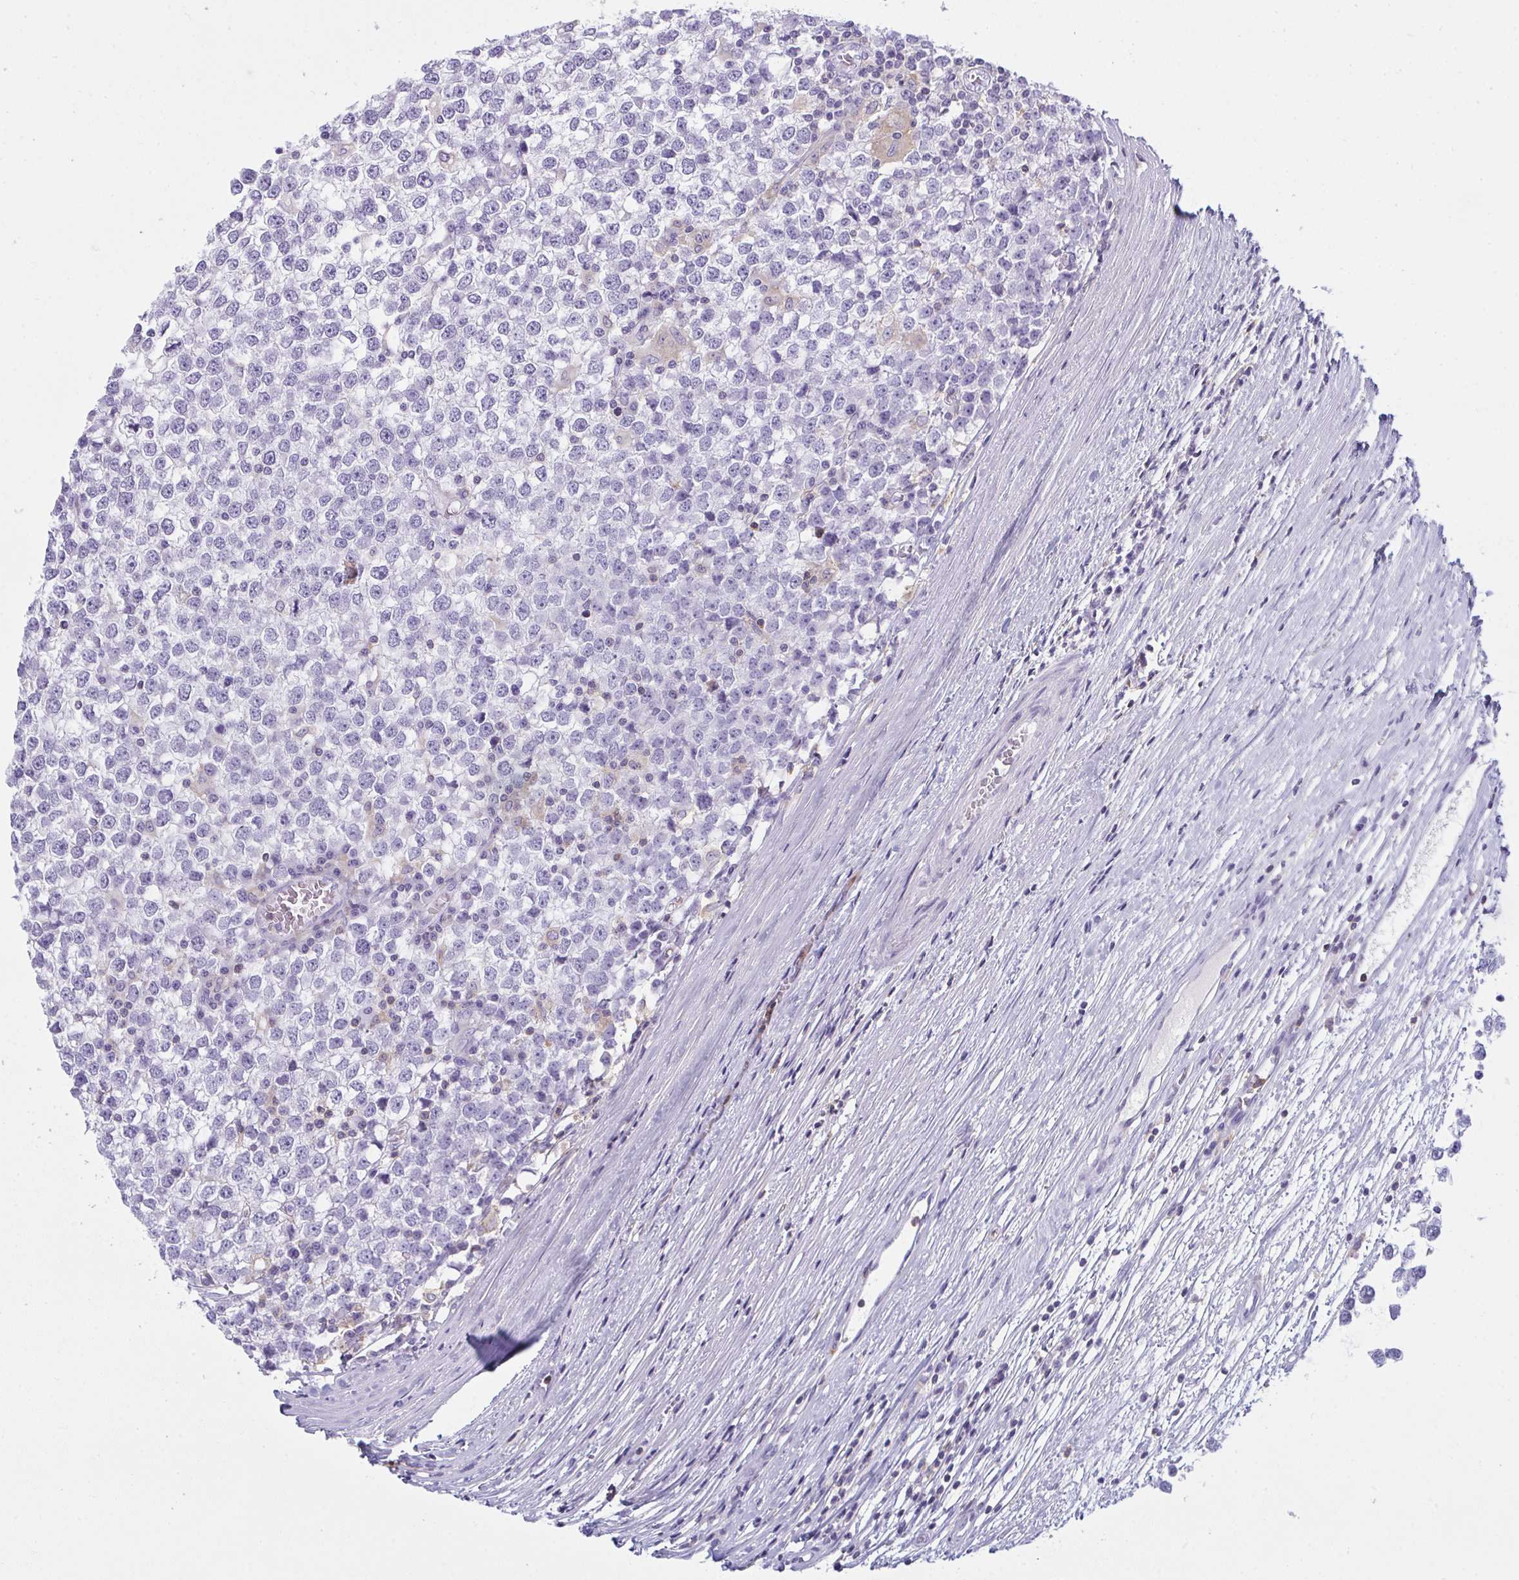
{"staining": {"intensity": "negative", "quantity": "none", "location": "none"}, "tissue": "testis cancer", "cell_type": "Tumor cells", "image_type": "cancer", "snomed": [{"axis": "morphology", "description": "Seminoma, NOS"}, {"axis": "topography", "description": "Testis"}], "caption": "This image is of testis cancer (seminoma) stained with immunohistochemistry to label a protein in brown with the nuclei are counter-stained blue. There is no staining in tumor cells. (DAB immunohistochemistry, high magnification).", "gene": "MYO1F", "patient": {"sex": "male", "age": 65}}